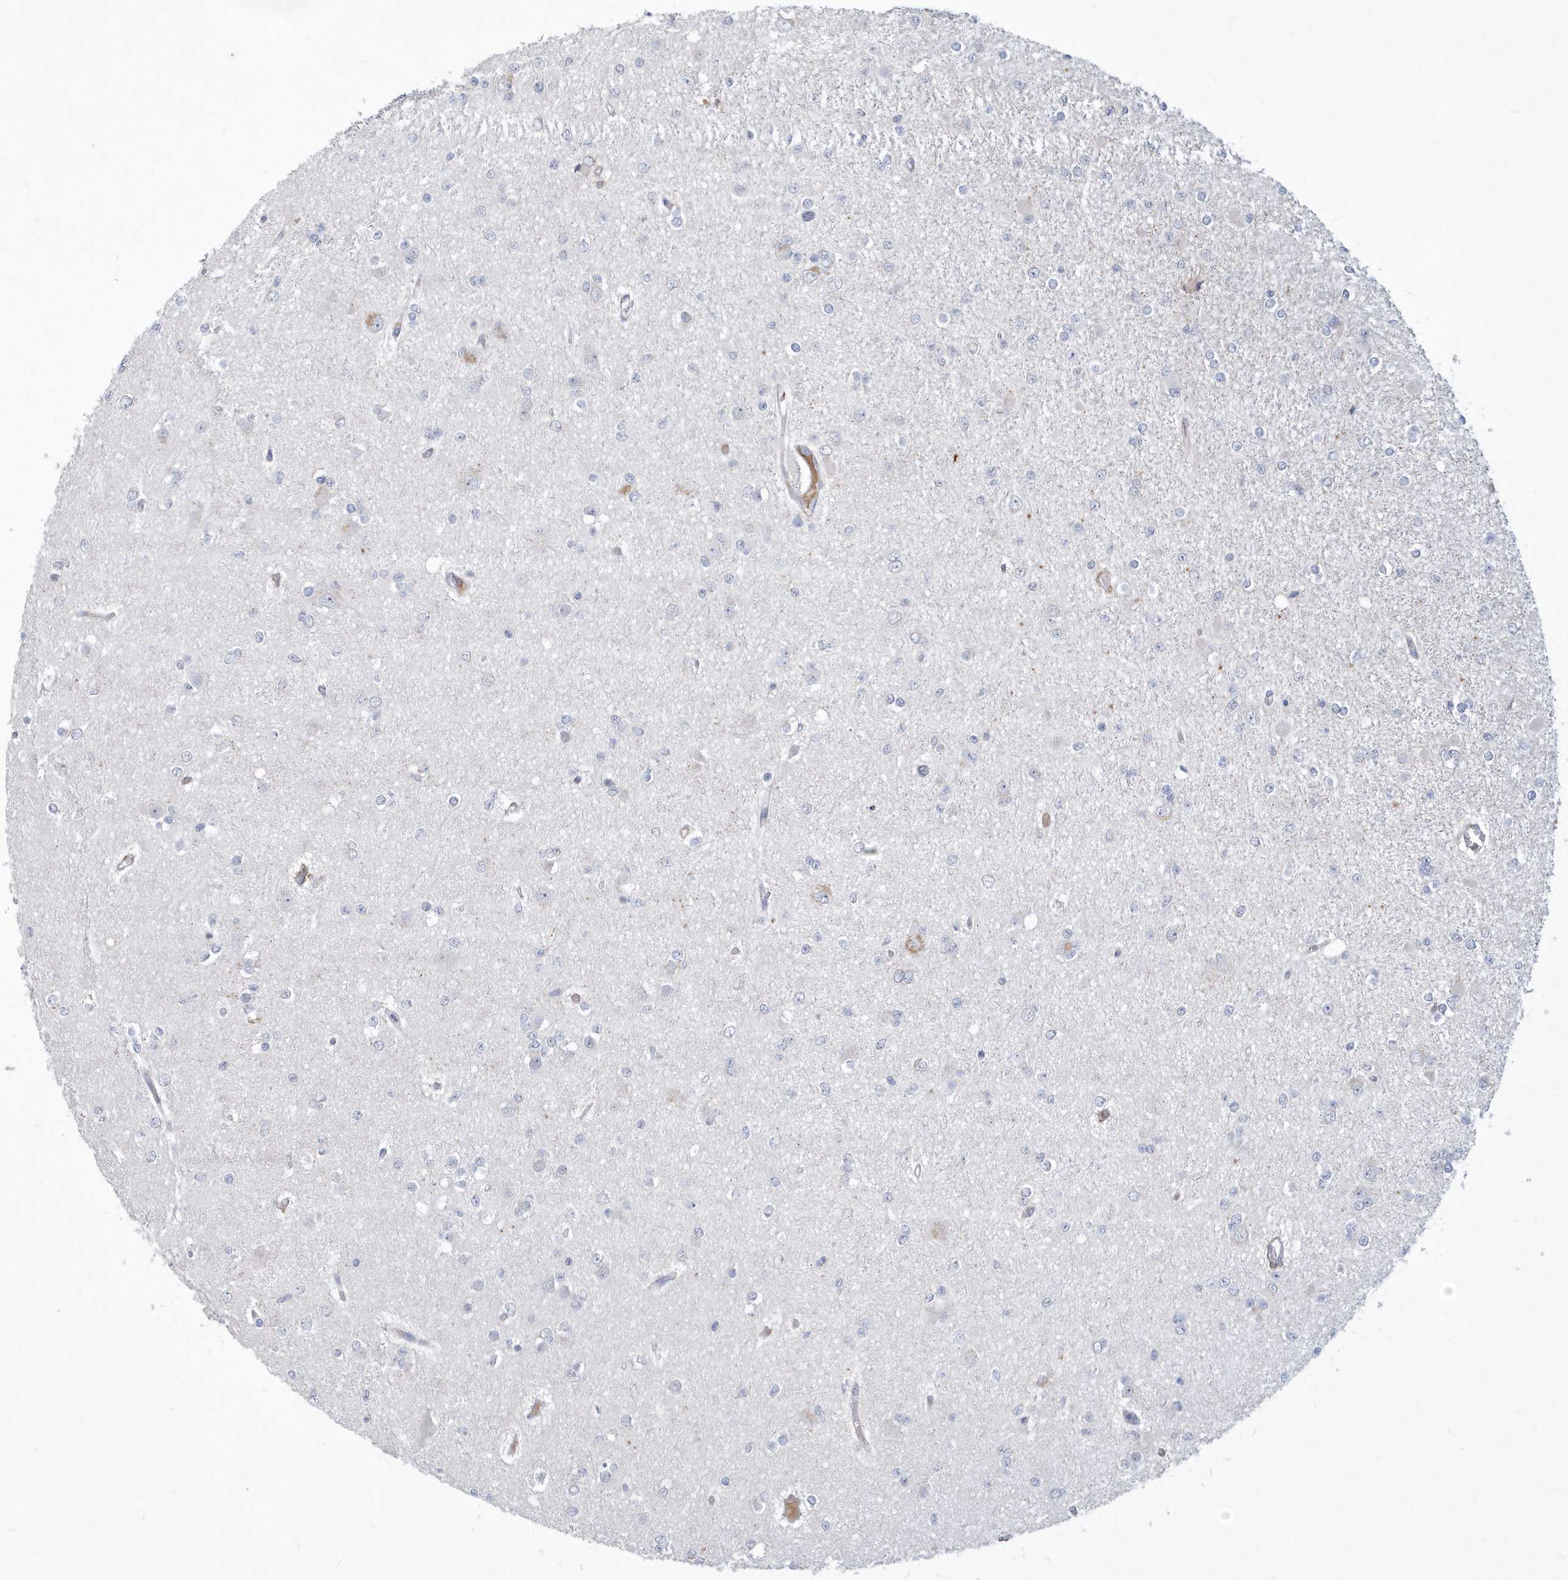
{"staining": {"intensity": "negative", "quantity": "none", "location": "none"}, "tissue": "glioma", "cell_type": "Tumor cells", "image_type": "cancer", "snomed": [{"axis": "morphology", "description": "Glioma, malignant, Low grade"}, {"axis": "topography", "description": "Brain"}], "caption": "Immunohistochemical staining of human glioma exhibits no significant positivity in tumor cells.", "gene": "TSPEAR", "patient": {"sex": "female", "age": 22}}